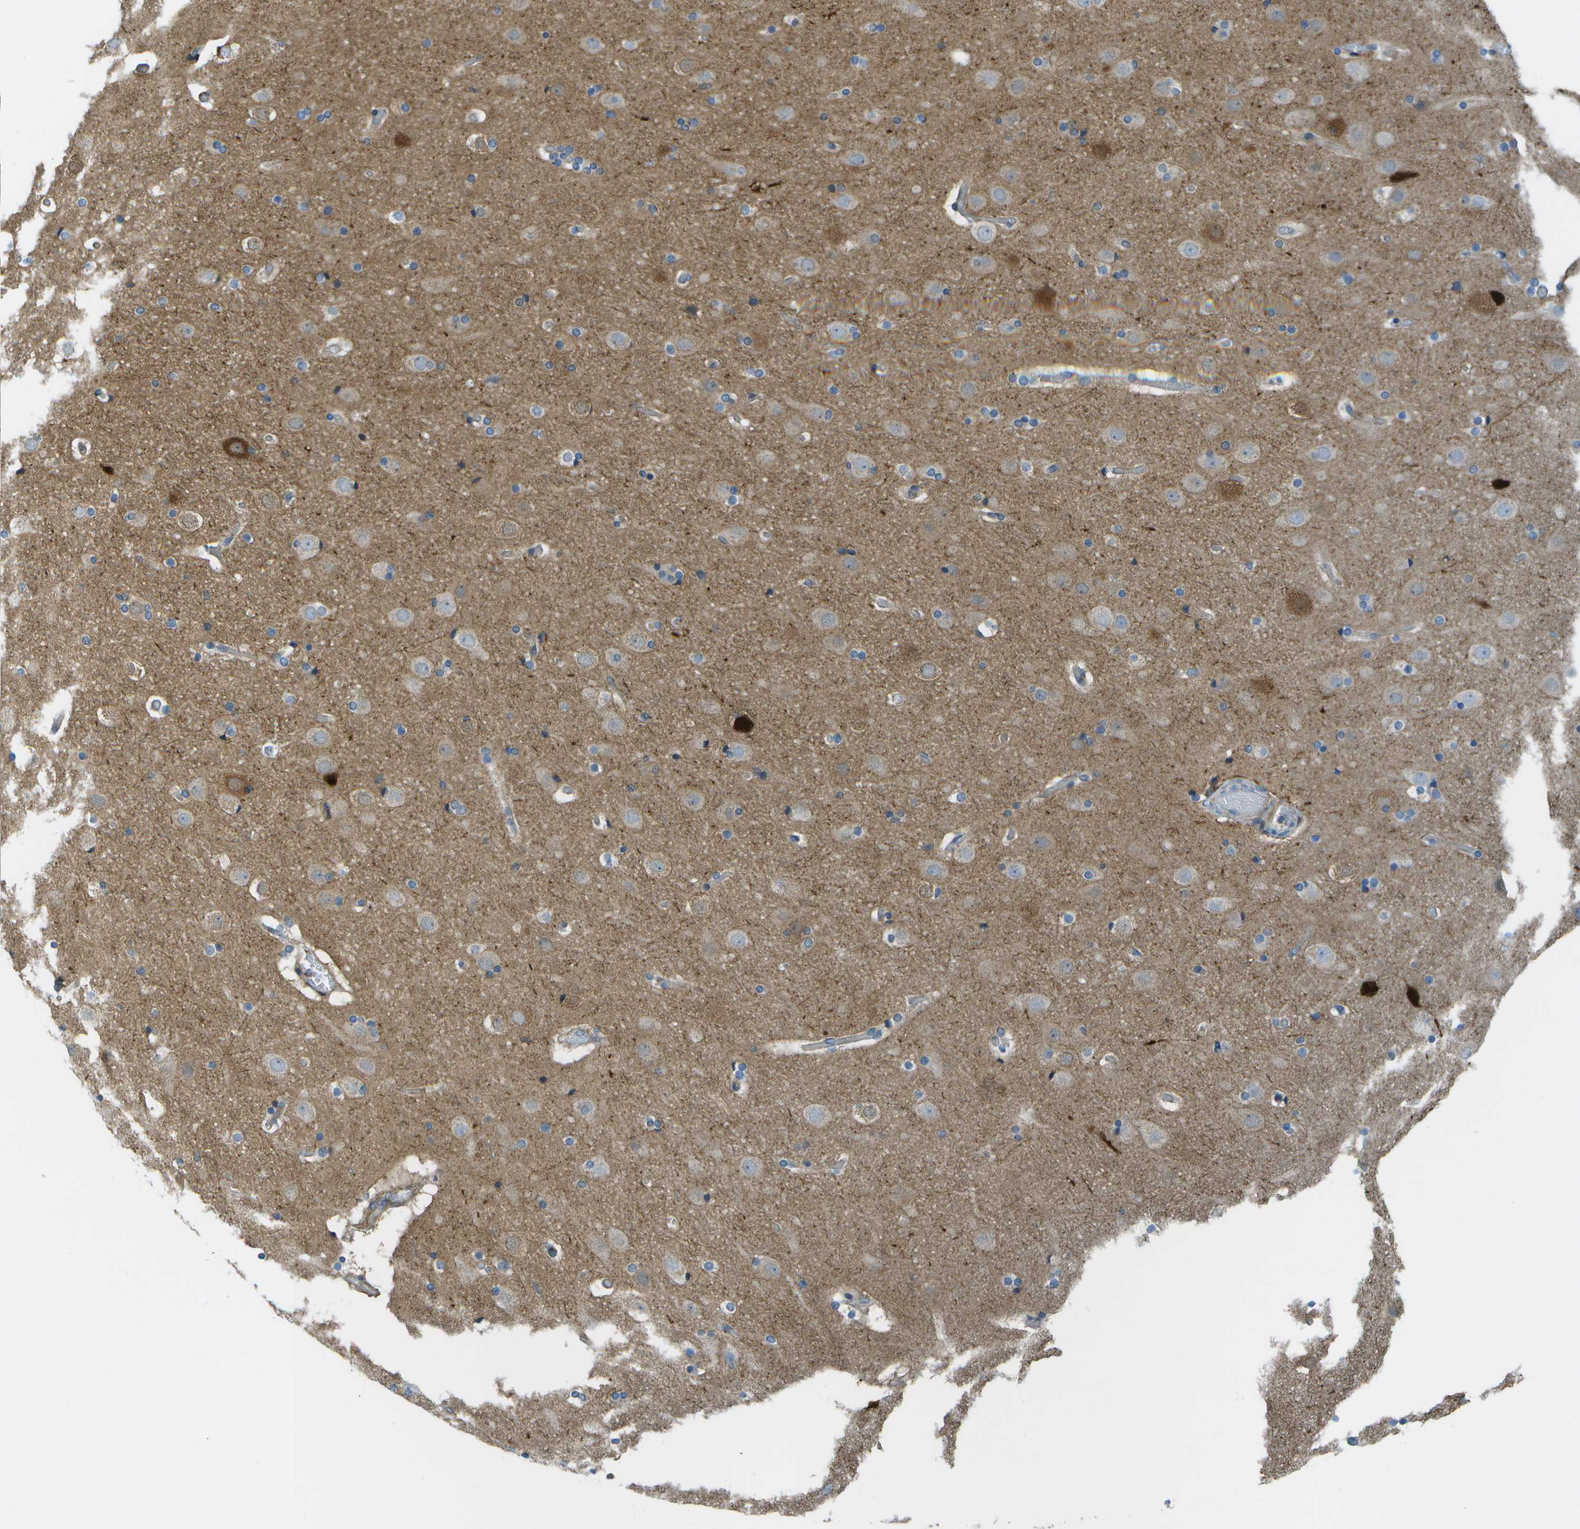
{"staining": {"intensity": "negative", "quantity": "none", "location": "none"}, "tissue": "cerebral cortex", "cell_type": "Endothelial cells", "image_type": "normal", "snomed": [{"axis": "morphology", "description": "Normal tissue, NOS"}, {"axis": "topography", "description": "Cerebral cortex"}], "caption": "Endothelial cells show no significant protein positivity in unremarkable cerebral cortex. (DAB immunohistochemistry with hematoxylin counter stain).", "gene": "LRRC66", "patient": {"sex": "male", "age": 57}}